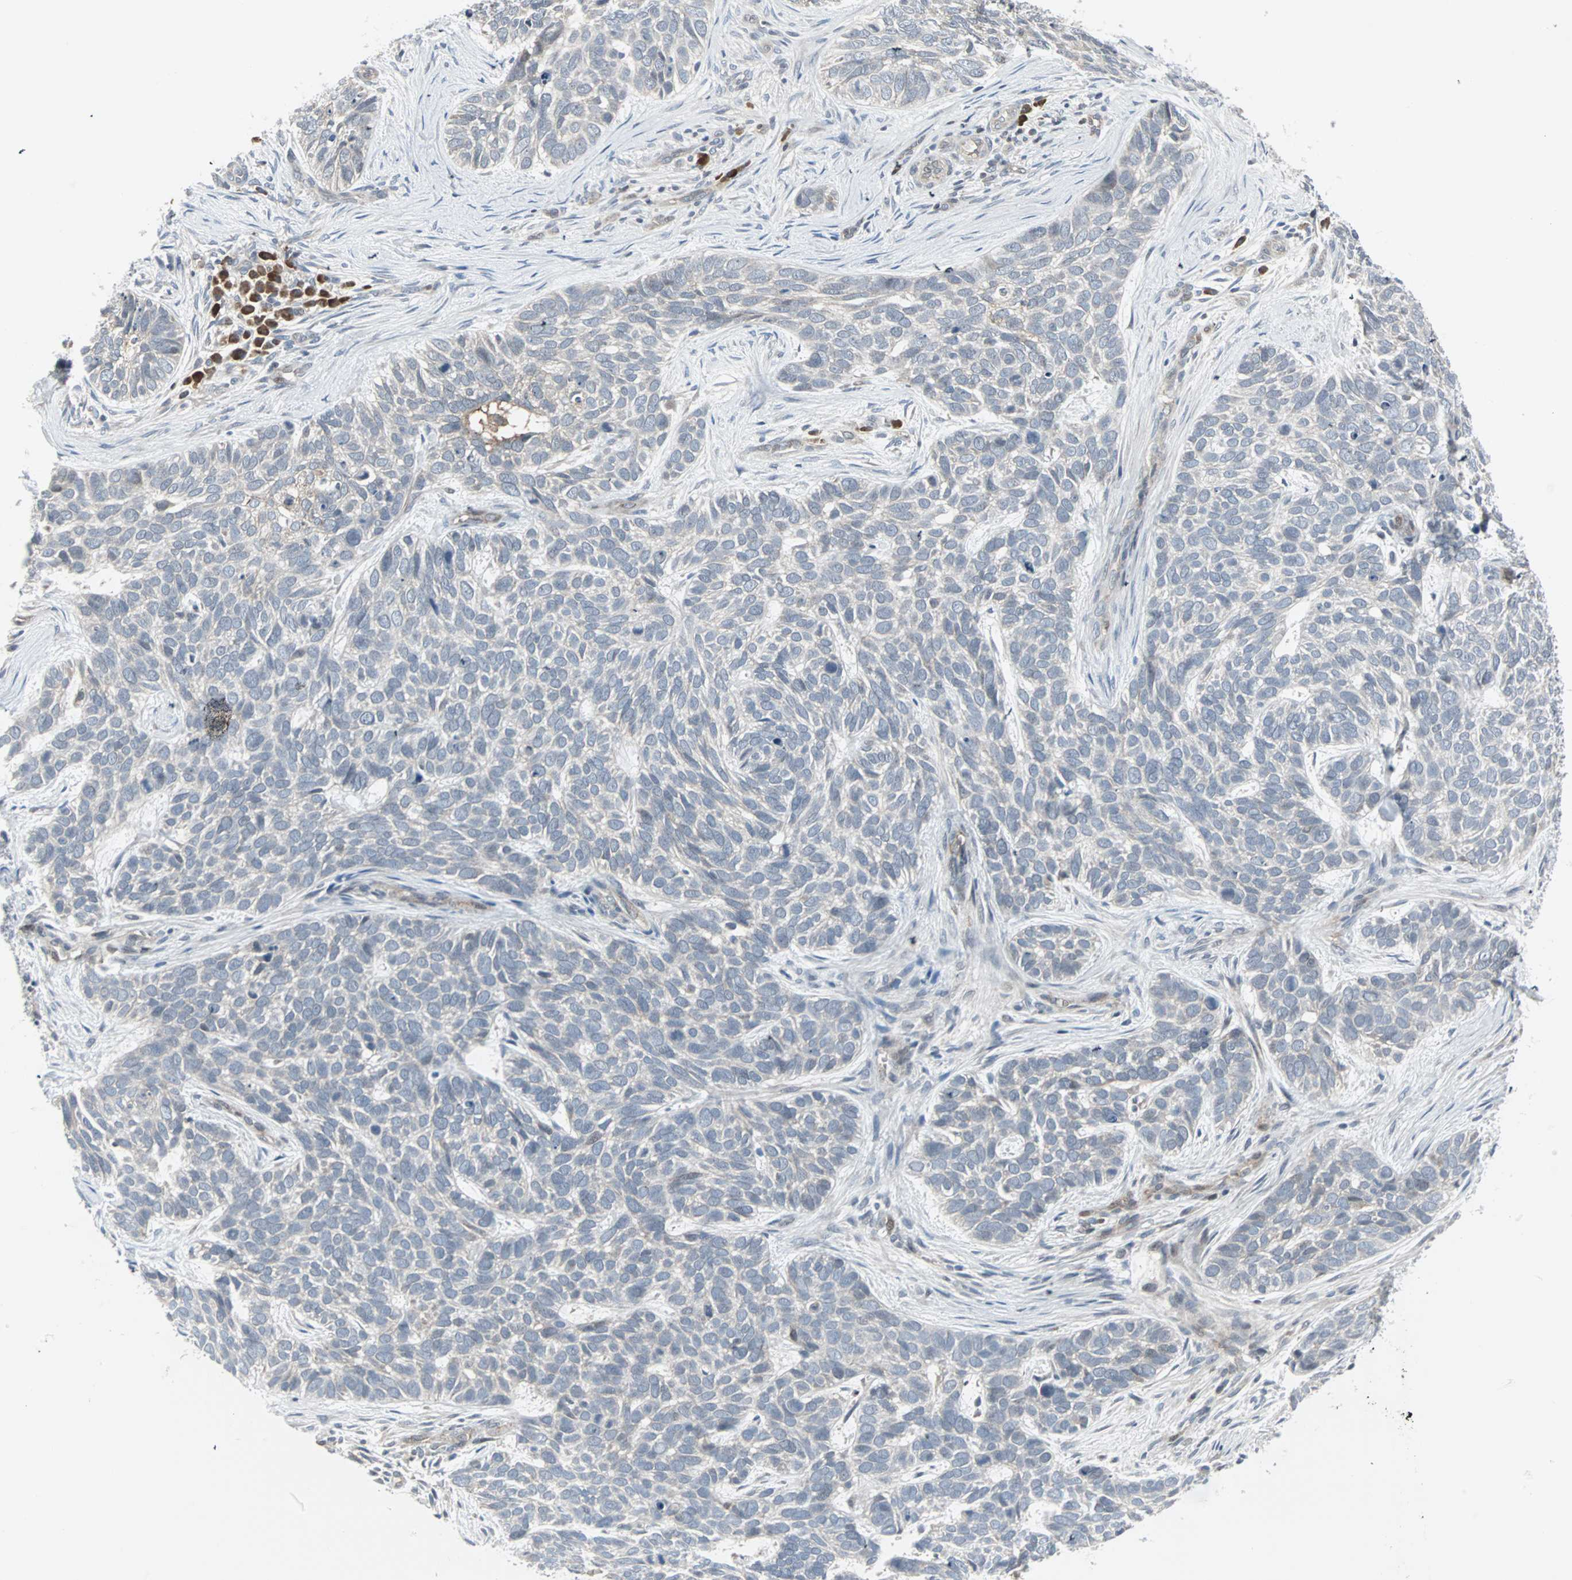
{"staining": {"intensity": "negative", "quantity": "none", "location": "none"}, "tissue": "skin cancer", "cell_type": "Tumor cells", "image_type": "cancer", "snomed": [{"axis": "morphology", "description": "Basal cell carcinoma"}, {"axis": "topography", "description": "Skin"}], "caption": "Immunohistochemical staining of skin cancer (basal cell carcinoma) reveals no significant expression in tumor cells.", "gene": "CASP3", "patient": {"sex": "male", "age": 87}}